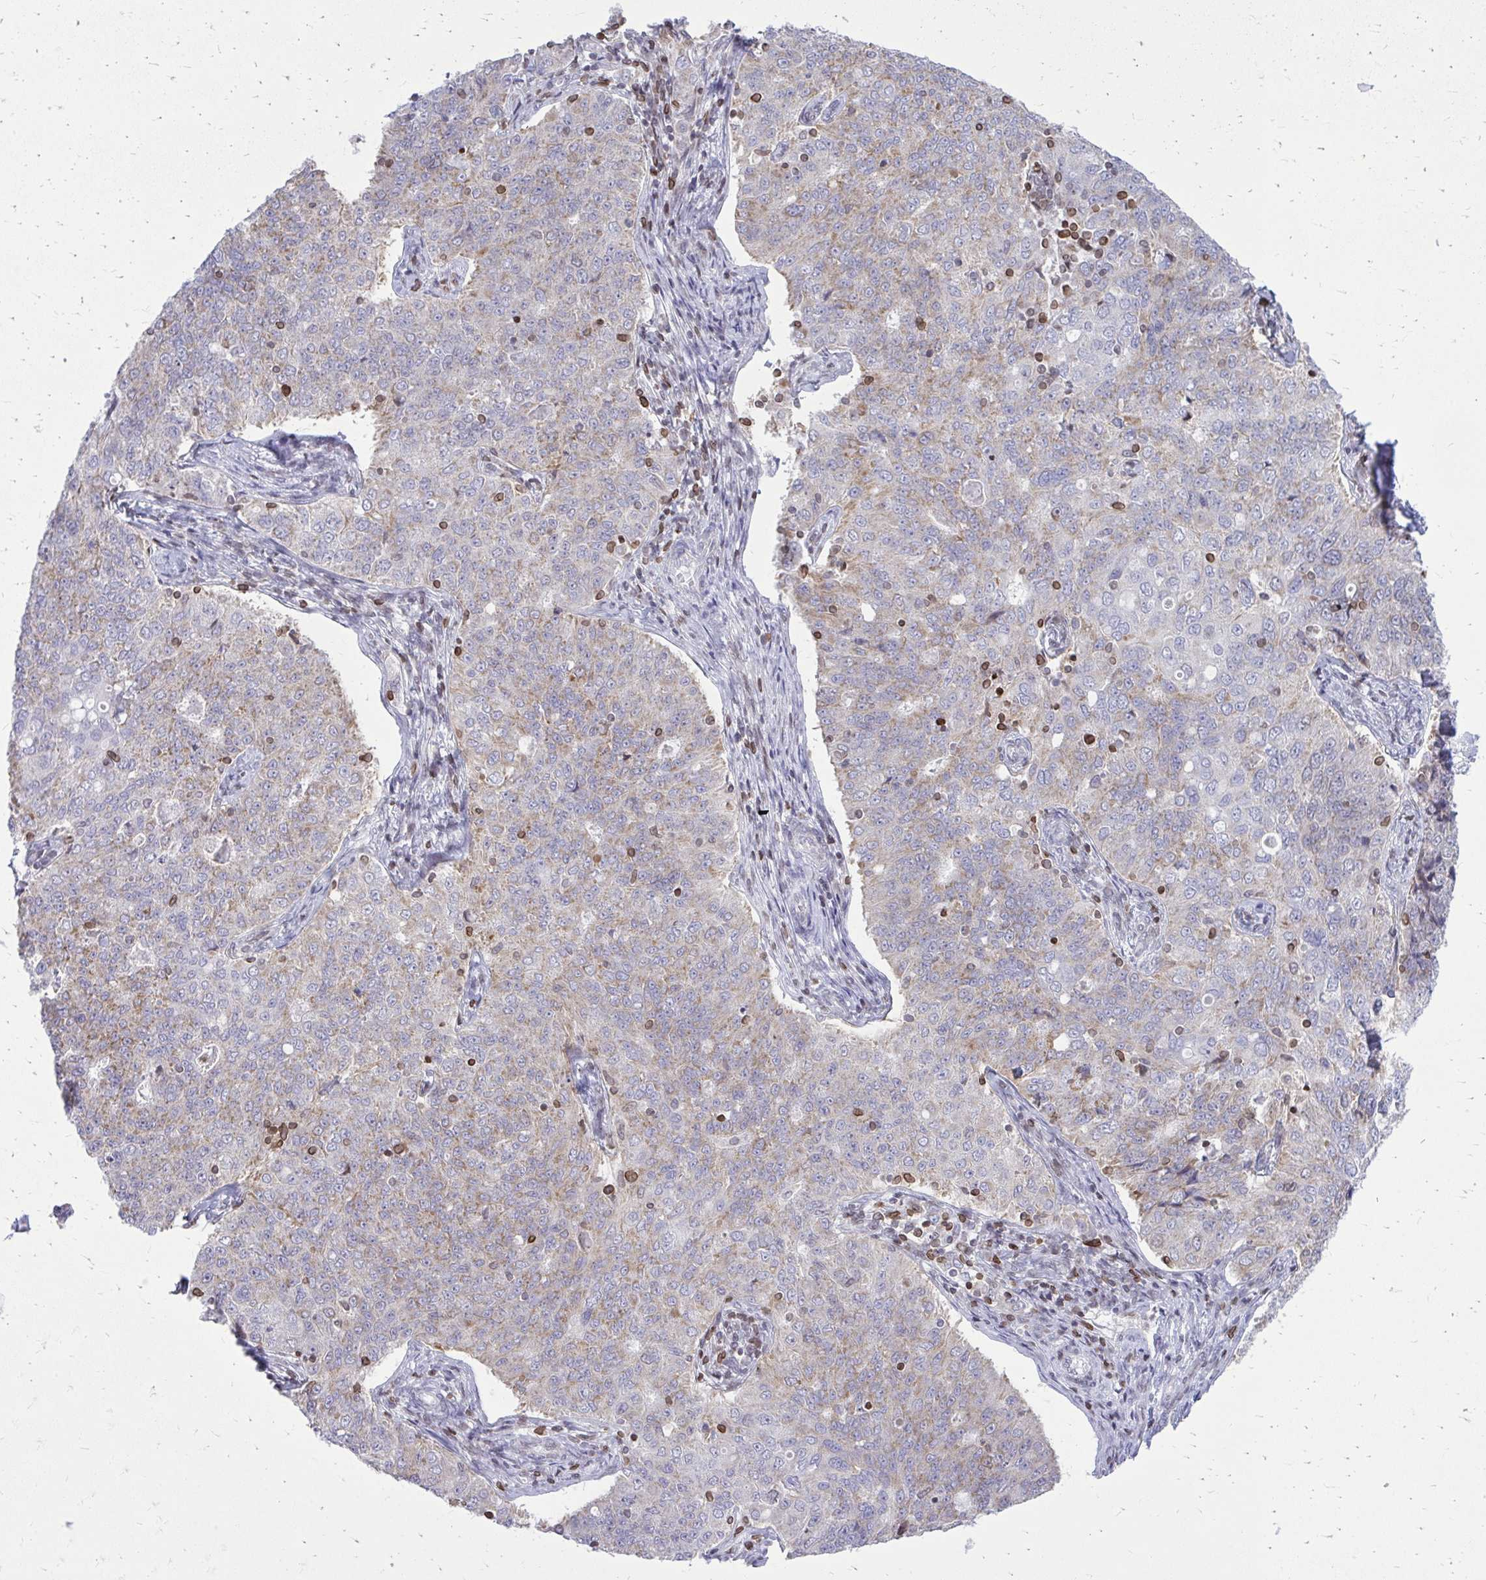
{"staining": {"intensity": "weak", "quantity": "<25%", "location": "cytoplasmic/membranous"}, "tissue": "endometrial cancer", "cell_type": "Tumor cells", "image_type": "cancer", "snomed": [{"axis": "morphology", "description": "Adenocarcinoma, NOS"}, {"axis": "topography", "description": "Endometrium"}], "caption": "The IHC photomicrograph has no significant positivity in tumor cells of adenocarcinoma (endometrial) tissue.", "gene": "RPS6KA2", "patient": {"sex": "female", "age": 43}}